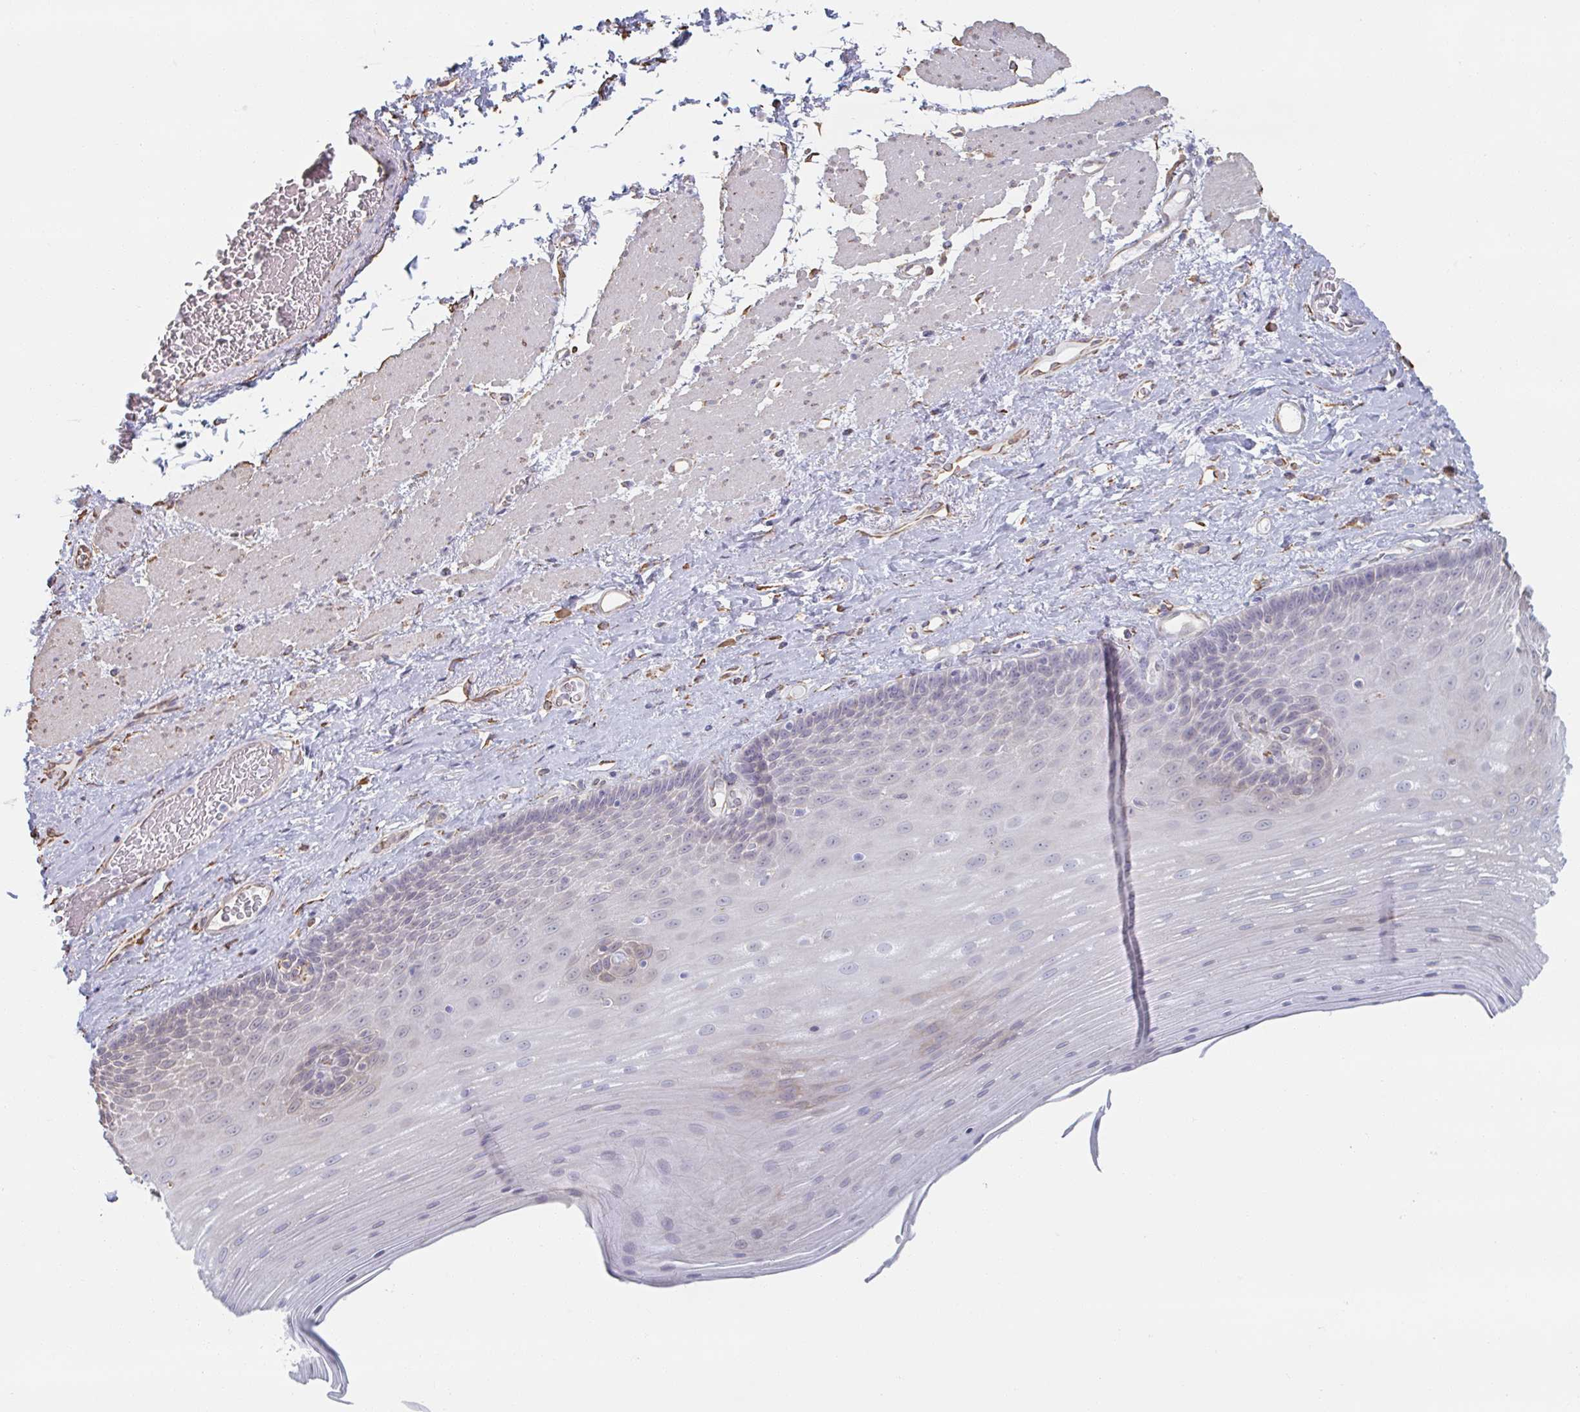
{"staining": {"intensity": "negative", "quantity": "none", "location": "none"}, "tissue": "esophagus", "cell_type": "Squamous epithelial cells", "image_type": "normal", "snomed": [{"axis": "morphology", "description": "Normal tissue, NOS"}, {"axis": "topography", "description": "Esophagus"}], "caption": "IHC image of normal human esophagus stained for a protein (brown), which reveals no staining in squamous epithelial cells.", "gene": "RAB5IF", "patient": {"sex": "male", "age": 62}}